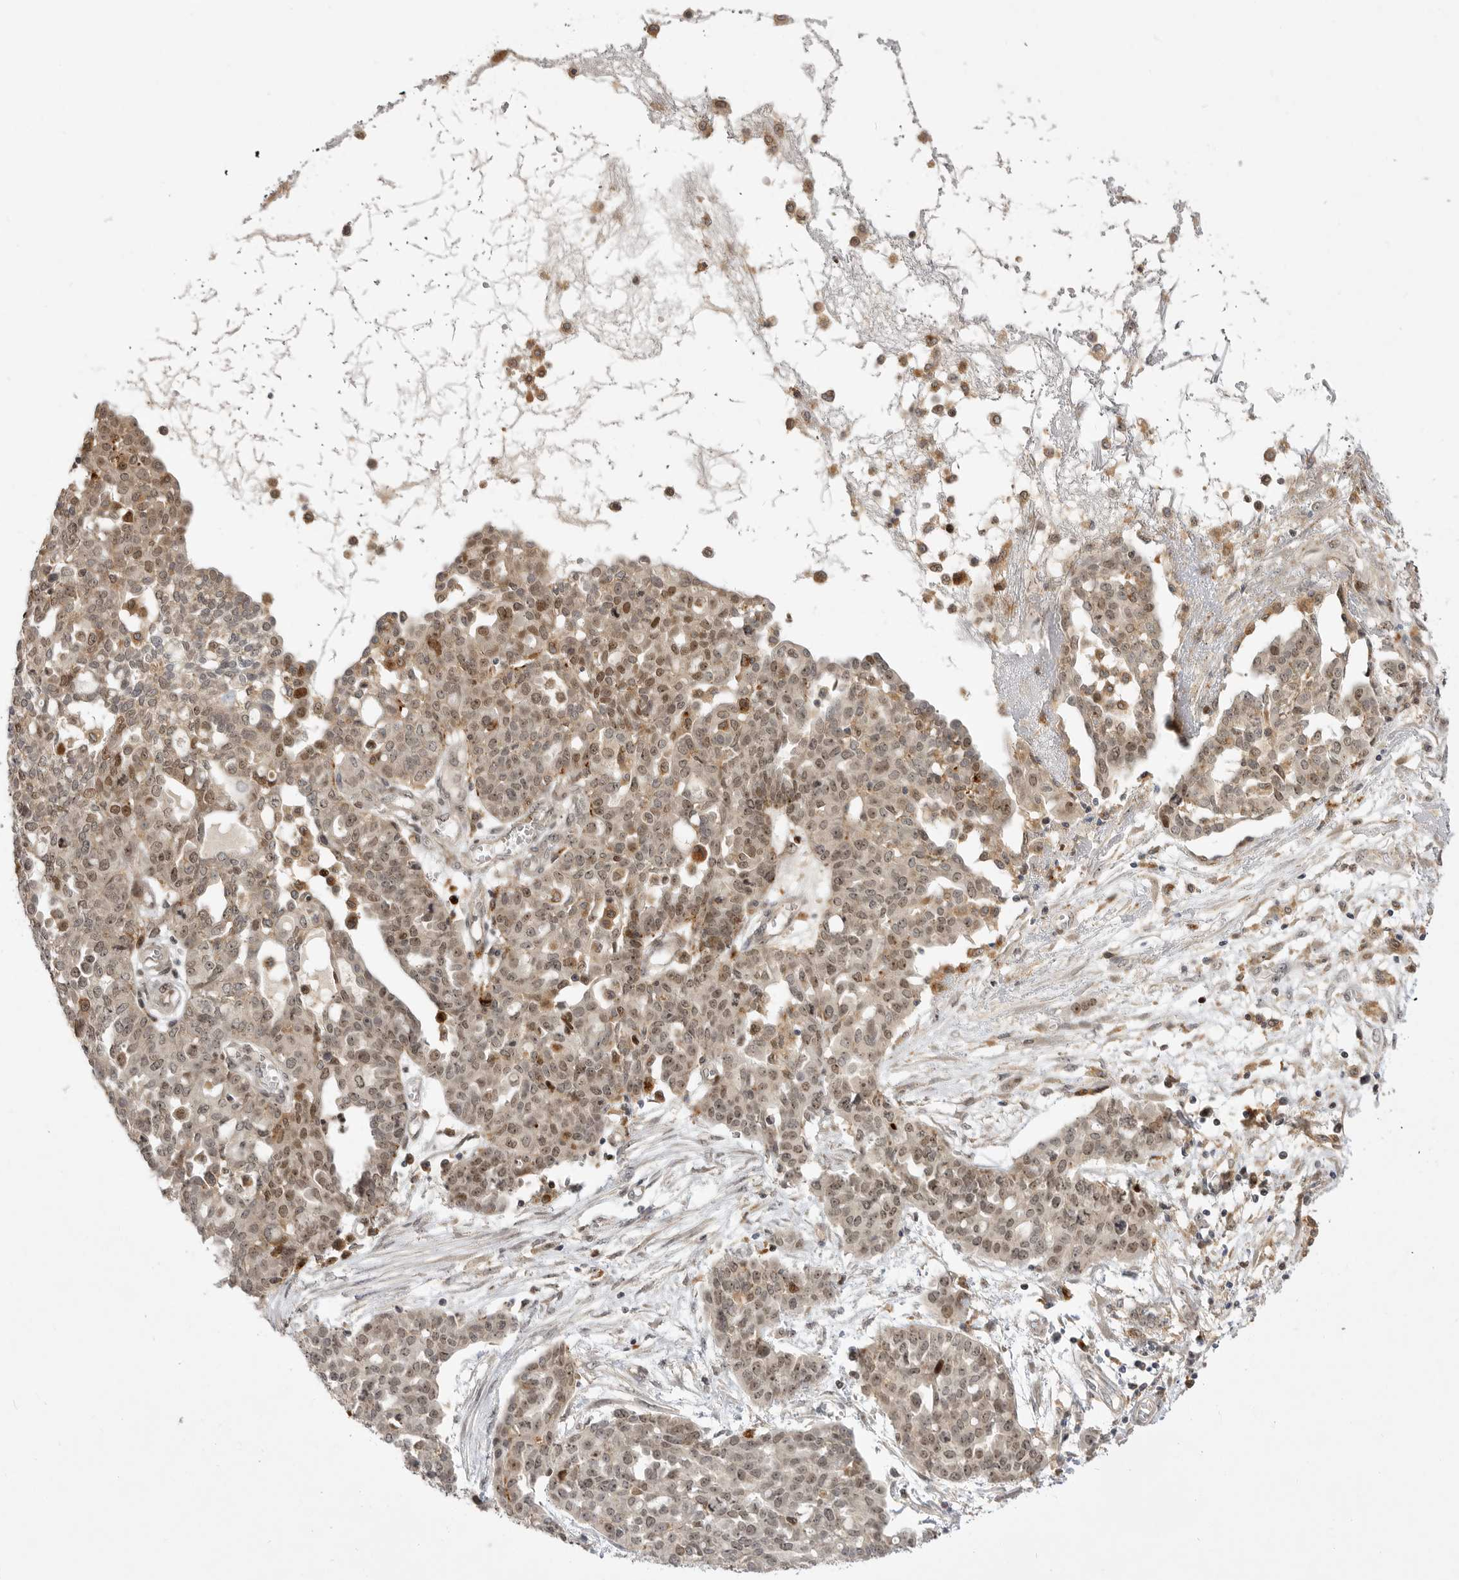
{"staining": {"intensity": "moderate", "quantity": ">75%", "location": "nuclear"}, "tissue": "ovarian cancer", "cell_type": "Tumor cells", "image_type": "cancer", "snomed": [{"axis": "morphology", "description": "Cystadenocarcinoma, serous, NOS"}, {"axis": "topography", "description": "Soft tissue"}, {"axis": "topography", "description": "Ovary"}], "caption": "Ovarian serous cystadenocarcinoma stained with a protein marker demonstrates moderate staining in tumor cells.", "gene": "CSNK1G3", "patient": {"sex": "female", "age": 57}}